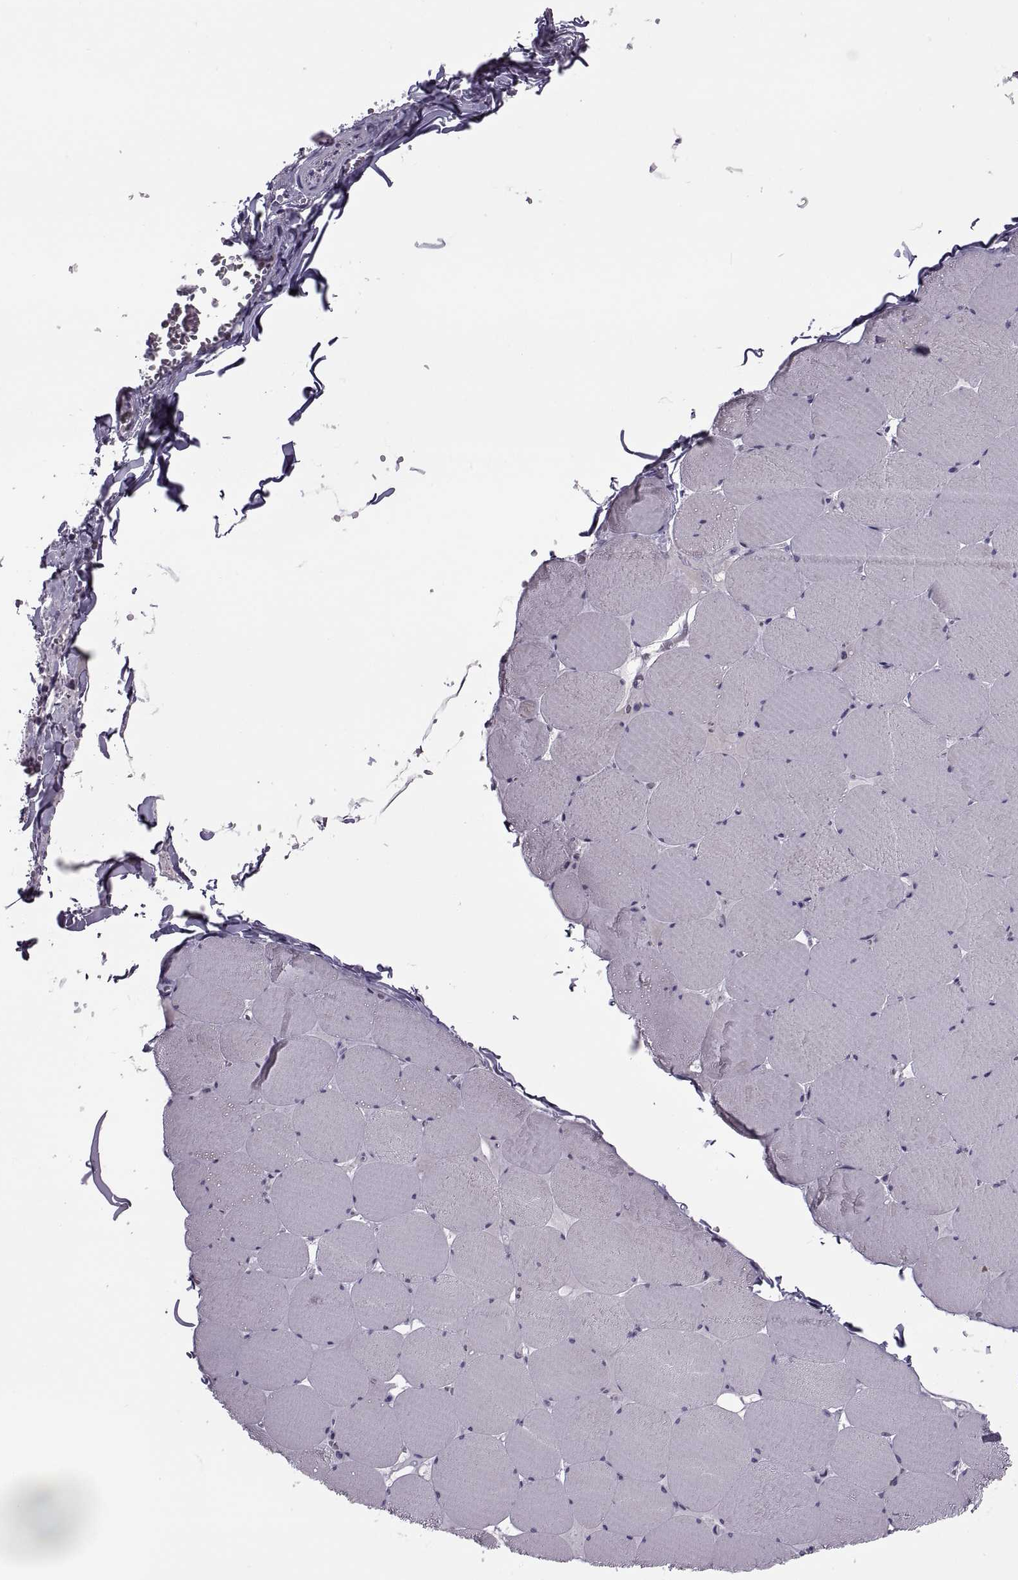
{"staining": {"intensity": "negative", "quantity": "none", "location": "none"}, "tissue": "skeletal muscle", "cell_type": "Myocytes", "image_type": "normal", "snomed": [{"axis": "morphology", "description": "Normal tissue, NOS"}, {"axis": "morphology", "description": "Malignant melanoma, Metastatic site"}, {"axis": "topography", "description": "Skeletal muscle"}], "caption": "Histopathology image shows no significant protein positivity in myocytes of unremarkable skeletal muscle. Nuclei are stained in blue.", "gene": "MAGEB1", "patient": {"sex": "male", "age": 50}}